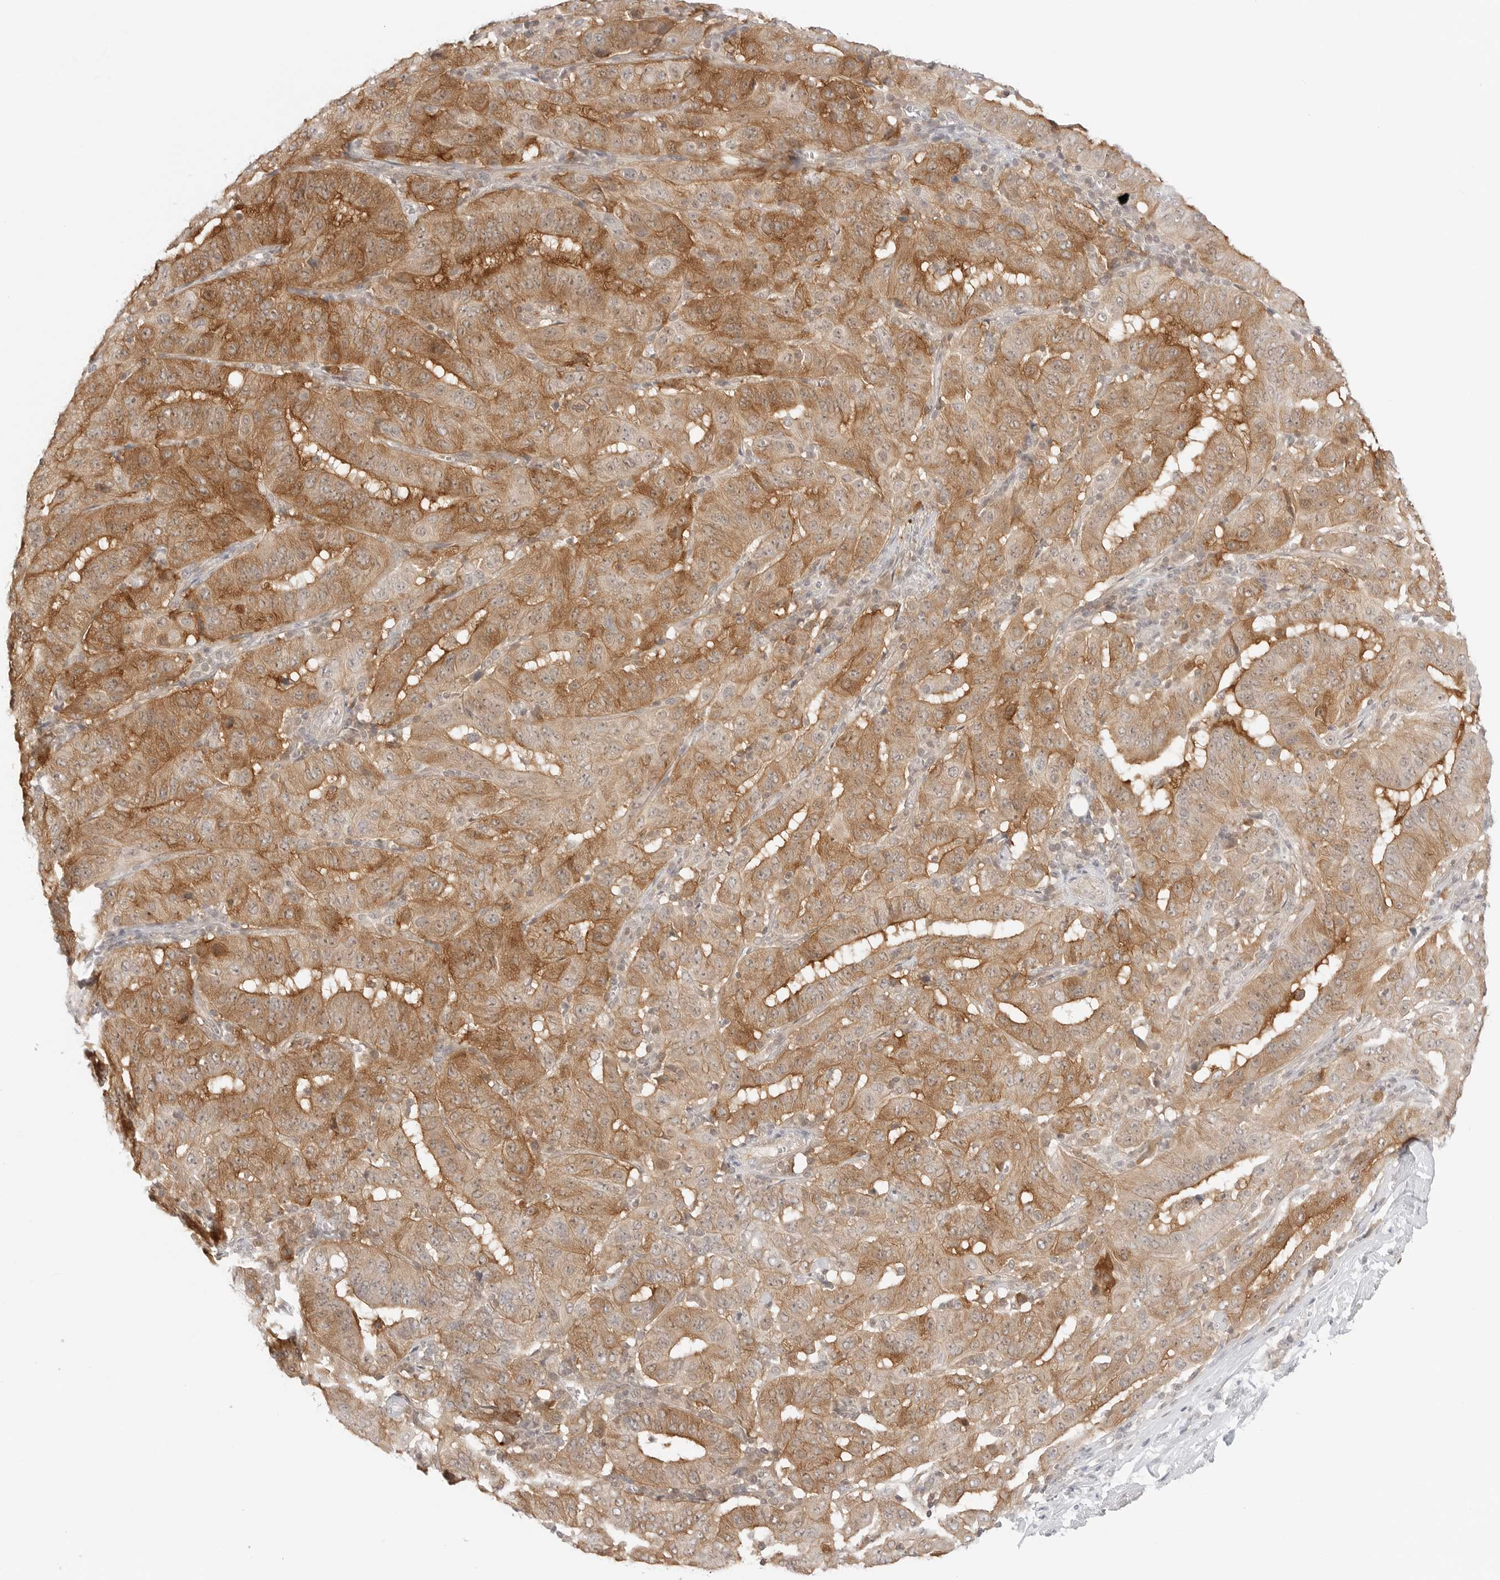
{"staining": {"intensity": "moderate", "quantity": ">75%", "location": "cytoplasmic/membranous,nuclear"}, "tissue": "pancreatic cancer", "cell_type": "Tumor cells", "image_type": "cancer", "snomed": [{"axis": "morphology", "description": "Adenocarcinoma, NOS"}, {"axis": "topography", "description": "Pancreas"}], "caption": "Immunohistochemical staining of pancreatic cancer (adenocarcinoma) reveals medium levels of moderate cytoplasmic/membranous and nuclear expression in about >75% of tumor cells.", "gene": "NUDC", "patient": {"sex": "male", "age": 63}}